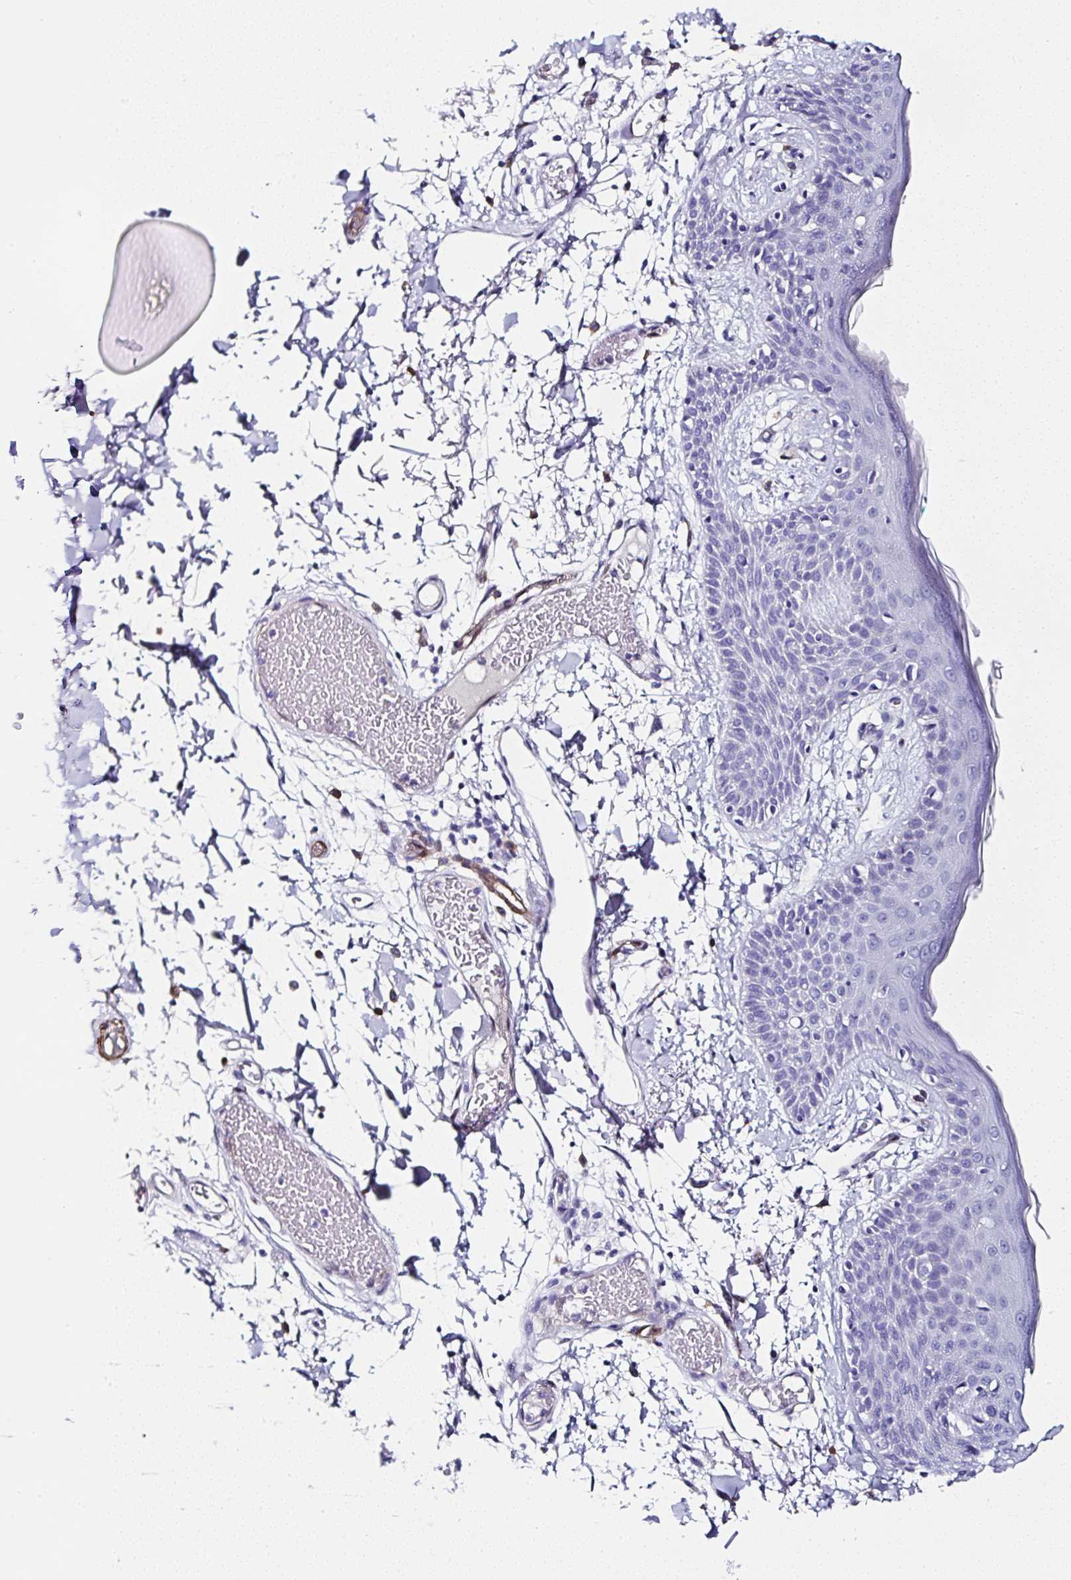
{"staining": {"intensity": "negative", "quantity": "none", "location": "none"}, "tissue": "skin", "cell_type": "Fibroblasts", "image_type": "normal", "snomed": [{"axis": "morphology", "description": "Normal tissue, NOS"}, {"axis": "topography", "description": "Skin"}], "caption": "DAB immunohistochemical staining of benign human skin demonstrates no significant expression in fibroblasts.", "gene": "PPFIA4", "patient": {"sex": "male", "age": 79}}